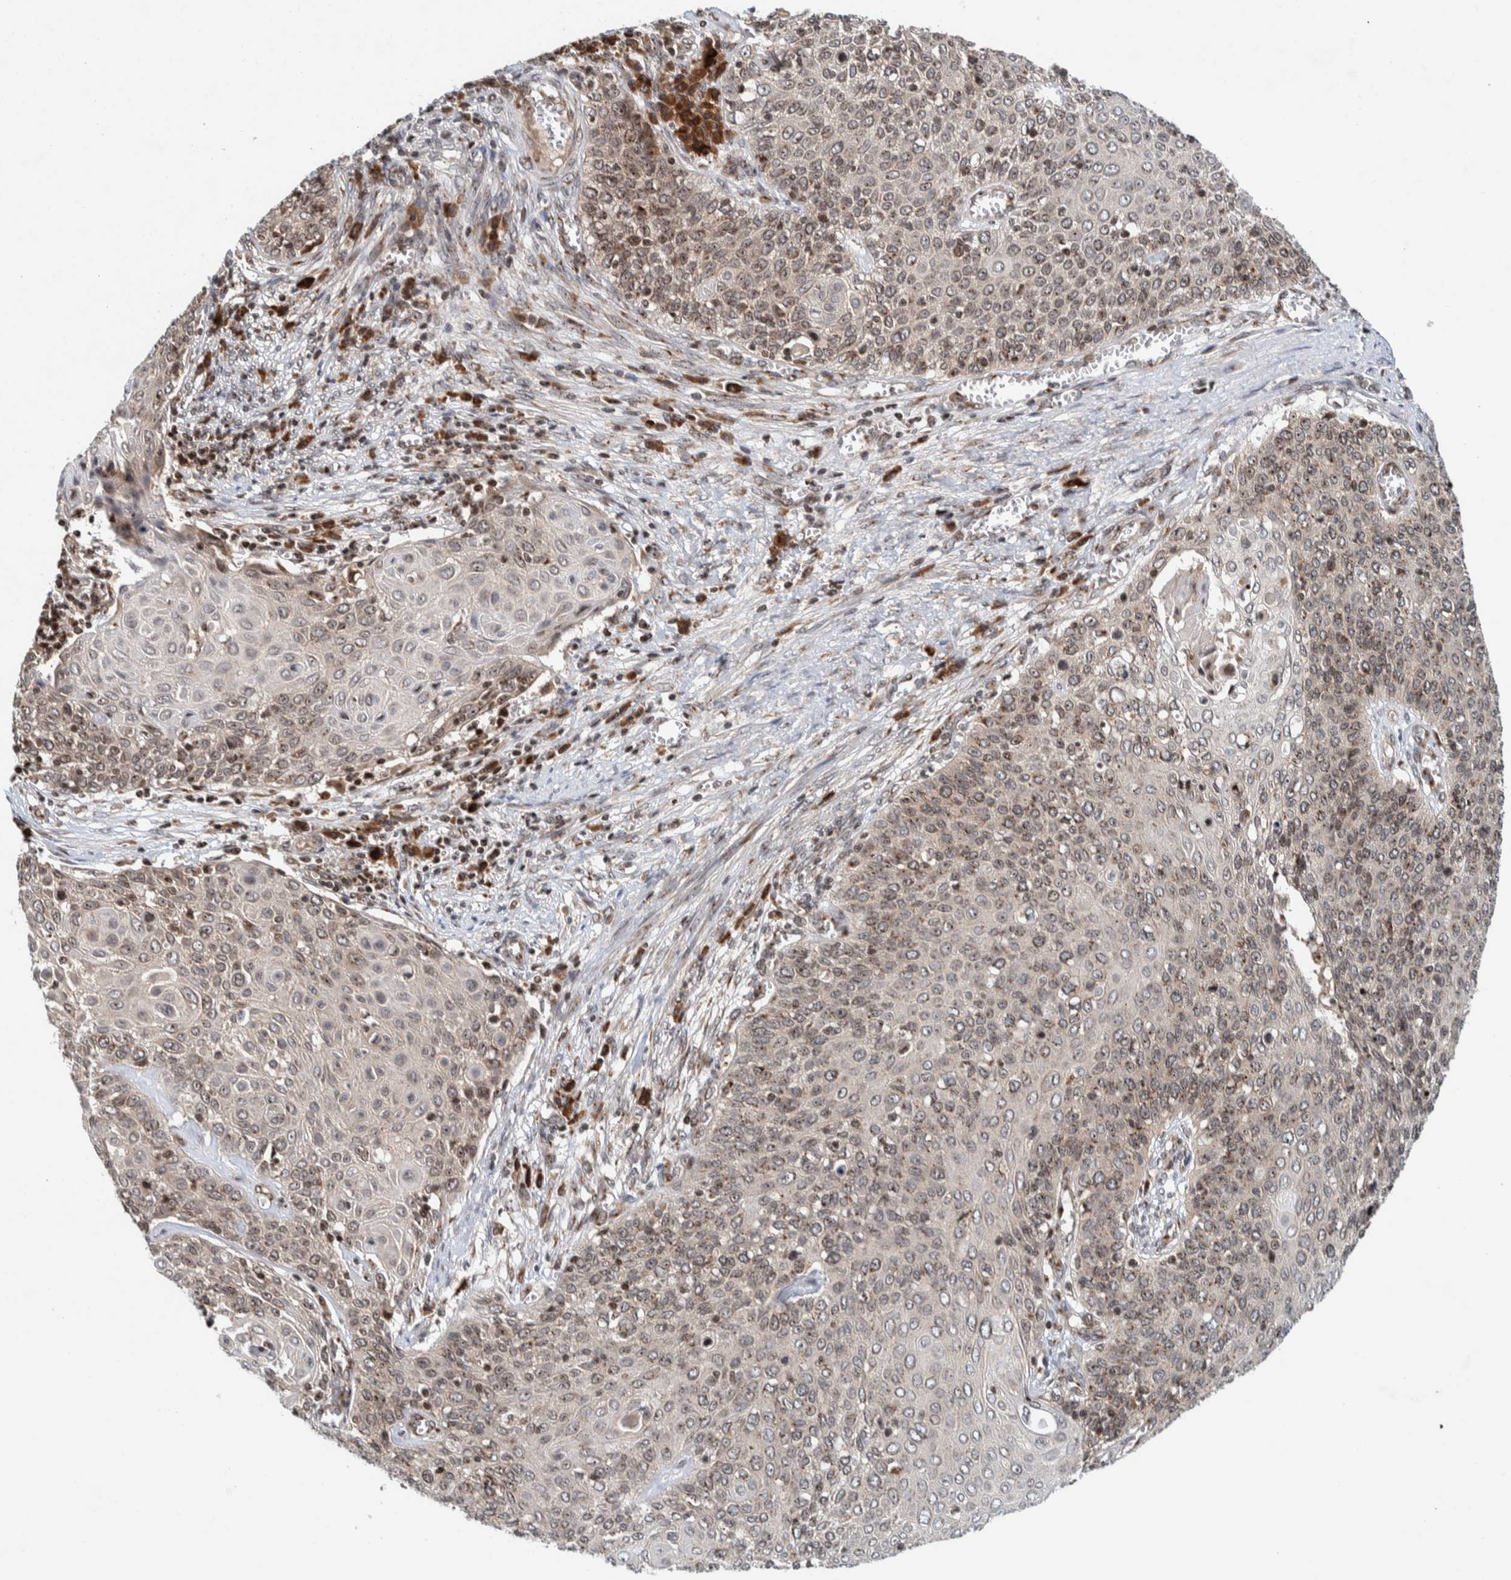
{"staining": {"intensity": "weak", "quantity": "25%-75%", "location": "cytoplasmic/membranous,nuclear"}, "tissue": "cervical cancer", "cell_type": "Tumor cells", "image_type": "cancer", "snomed": [{"axis": "morphology", "description": "Squamous cell carcinoma, NOS"}, {"axis": "topography", "description": "Cervix"}], "caption": "Protein staining of squamous cell carcinoma (cervical) tissue exhibits weak cytoplasmic/membranous and nuclear expression in about 25%-75% of tumor cells. The protein is shown in brown color, while the nuclei are stained blue.", "gene": "CCDC182", "patient": {"sex": "female", "age": 39}}